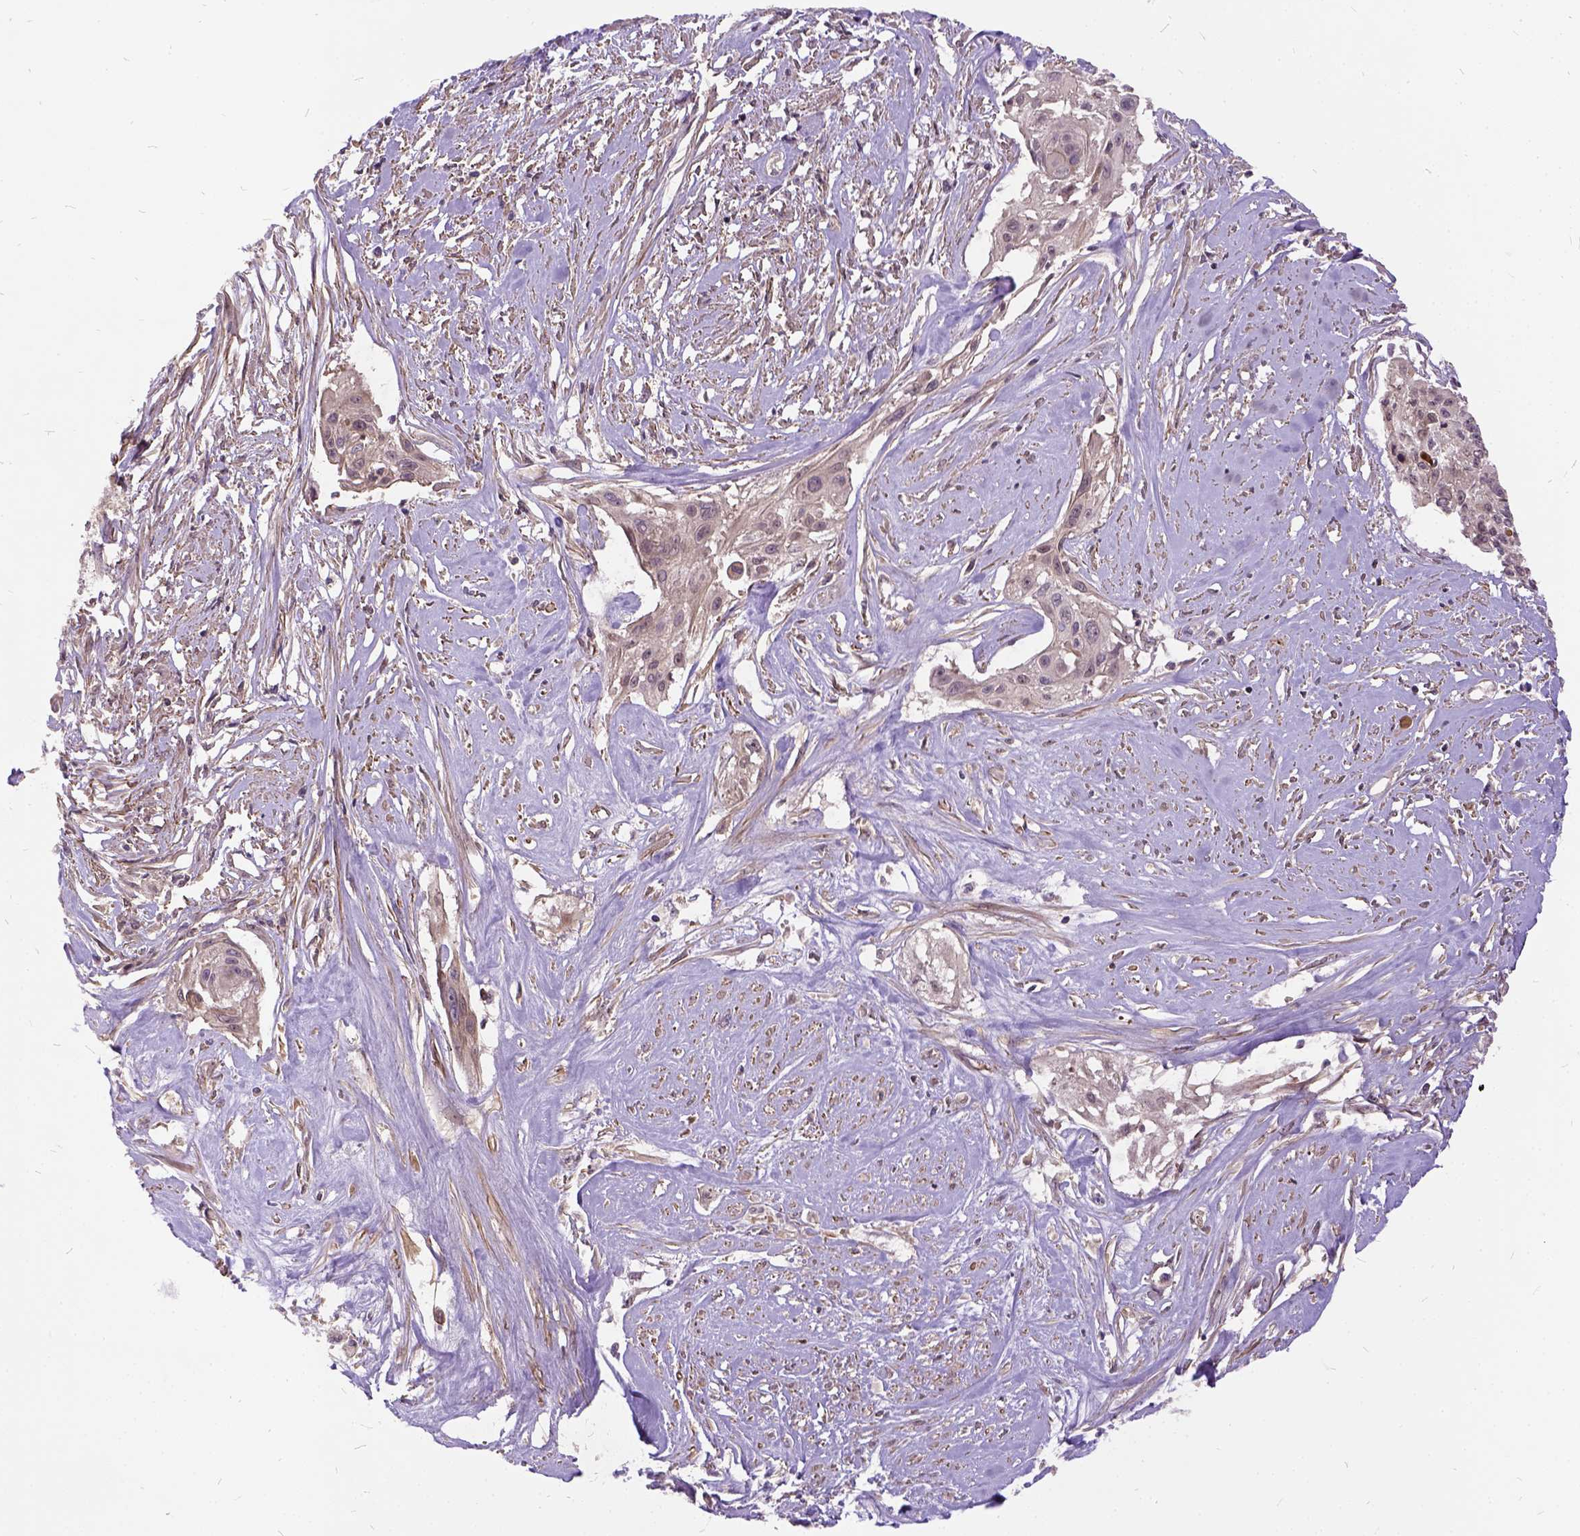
{"staining": {"intensity": "negative", "quantity": "none", "location": "none"}, "tissue": "cervical cancer", "cell_type": "Tumor cells", "image_type": "cancer", "snomed": [{"axis": "morphology", "description": "Squamous cell carcinoma, NOS"}, {"axis": "topography", "description": "Cervix"}], "caption": "Tumor cells show no significant protein positivity in cervical squamous cell carcinoma.", "gene": "ILRUN", "patient": {"sex": "female", "age": 49}}